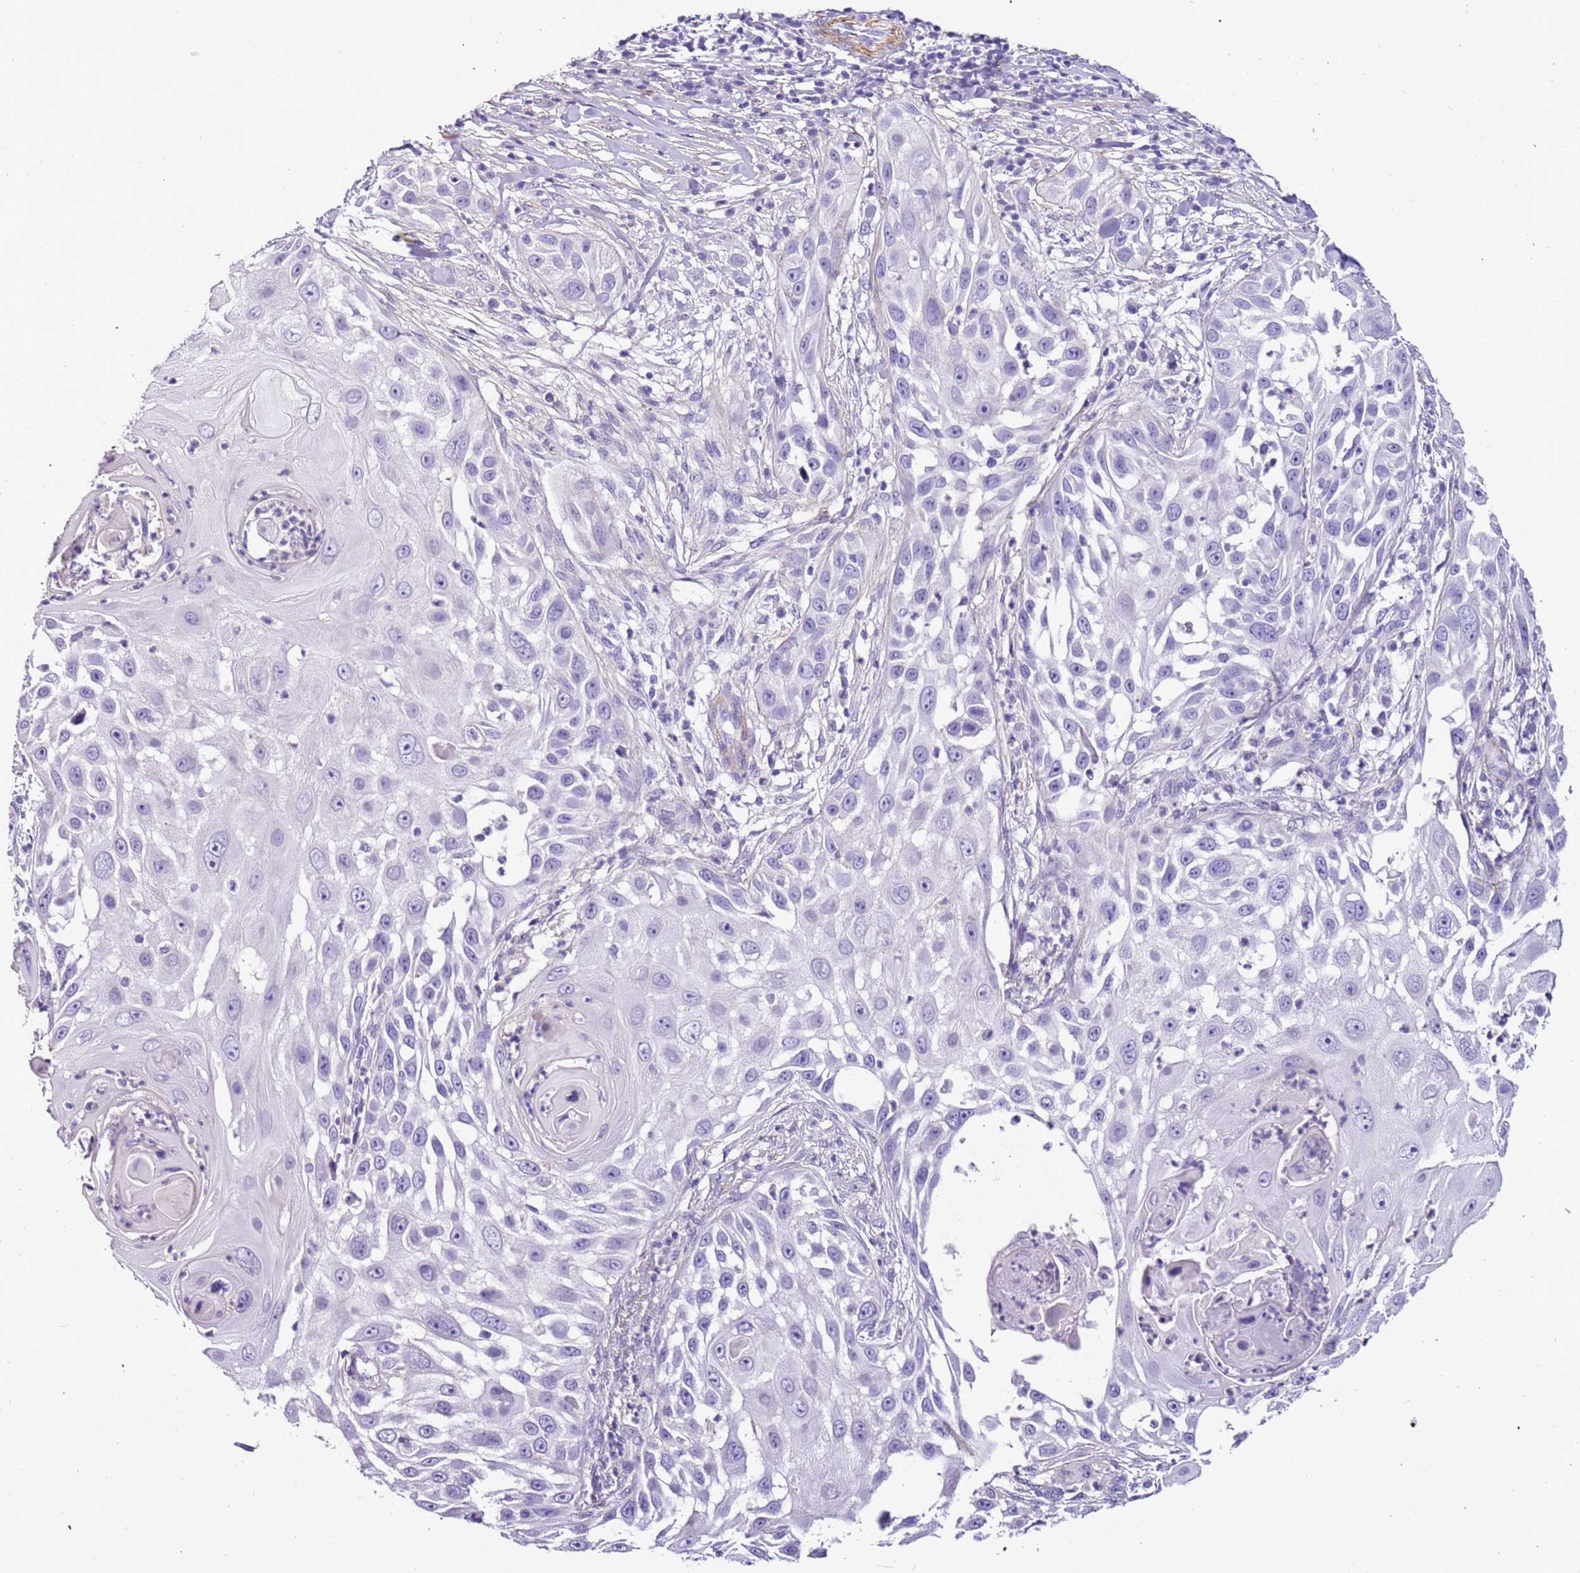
{"staining": {"intensity": "negative", "quantity": "none", "location": "none"}, "tissue": "skin cancer", "cell_type": "Tumor cells", "image_type": "cancer", "snomed": [{"axis": "morphology", "description": "Squamous cell carcinoma, NOS"}, {"axis": "topography", "description": "Skin"}], "caption": "Immunohistochemistry (IHC) image of neoplastic tissue: skin squamous cell carcinoma stained with DAB reveals no significant protein expression in tumor cells.", "gene": "PCGF2", "patient": {"sex": "female", "age": 44}}